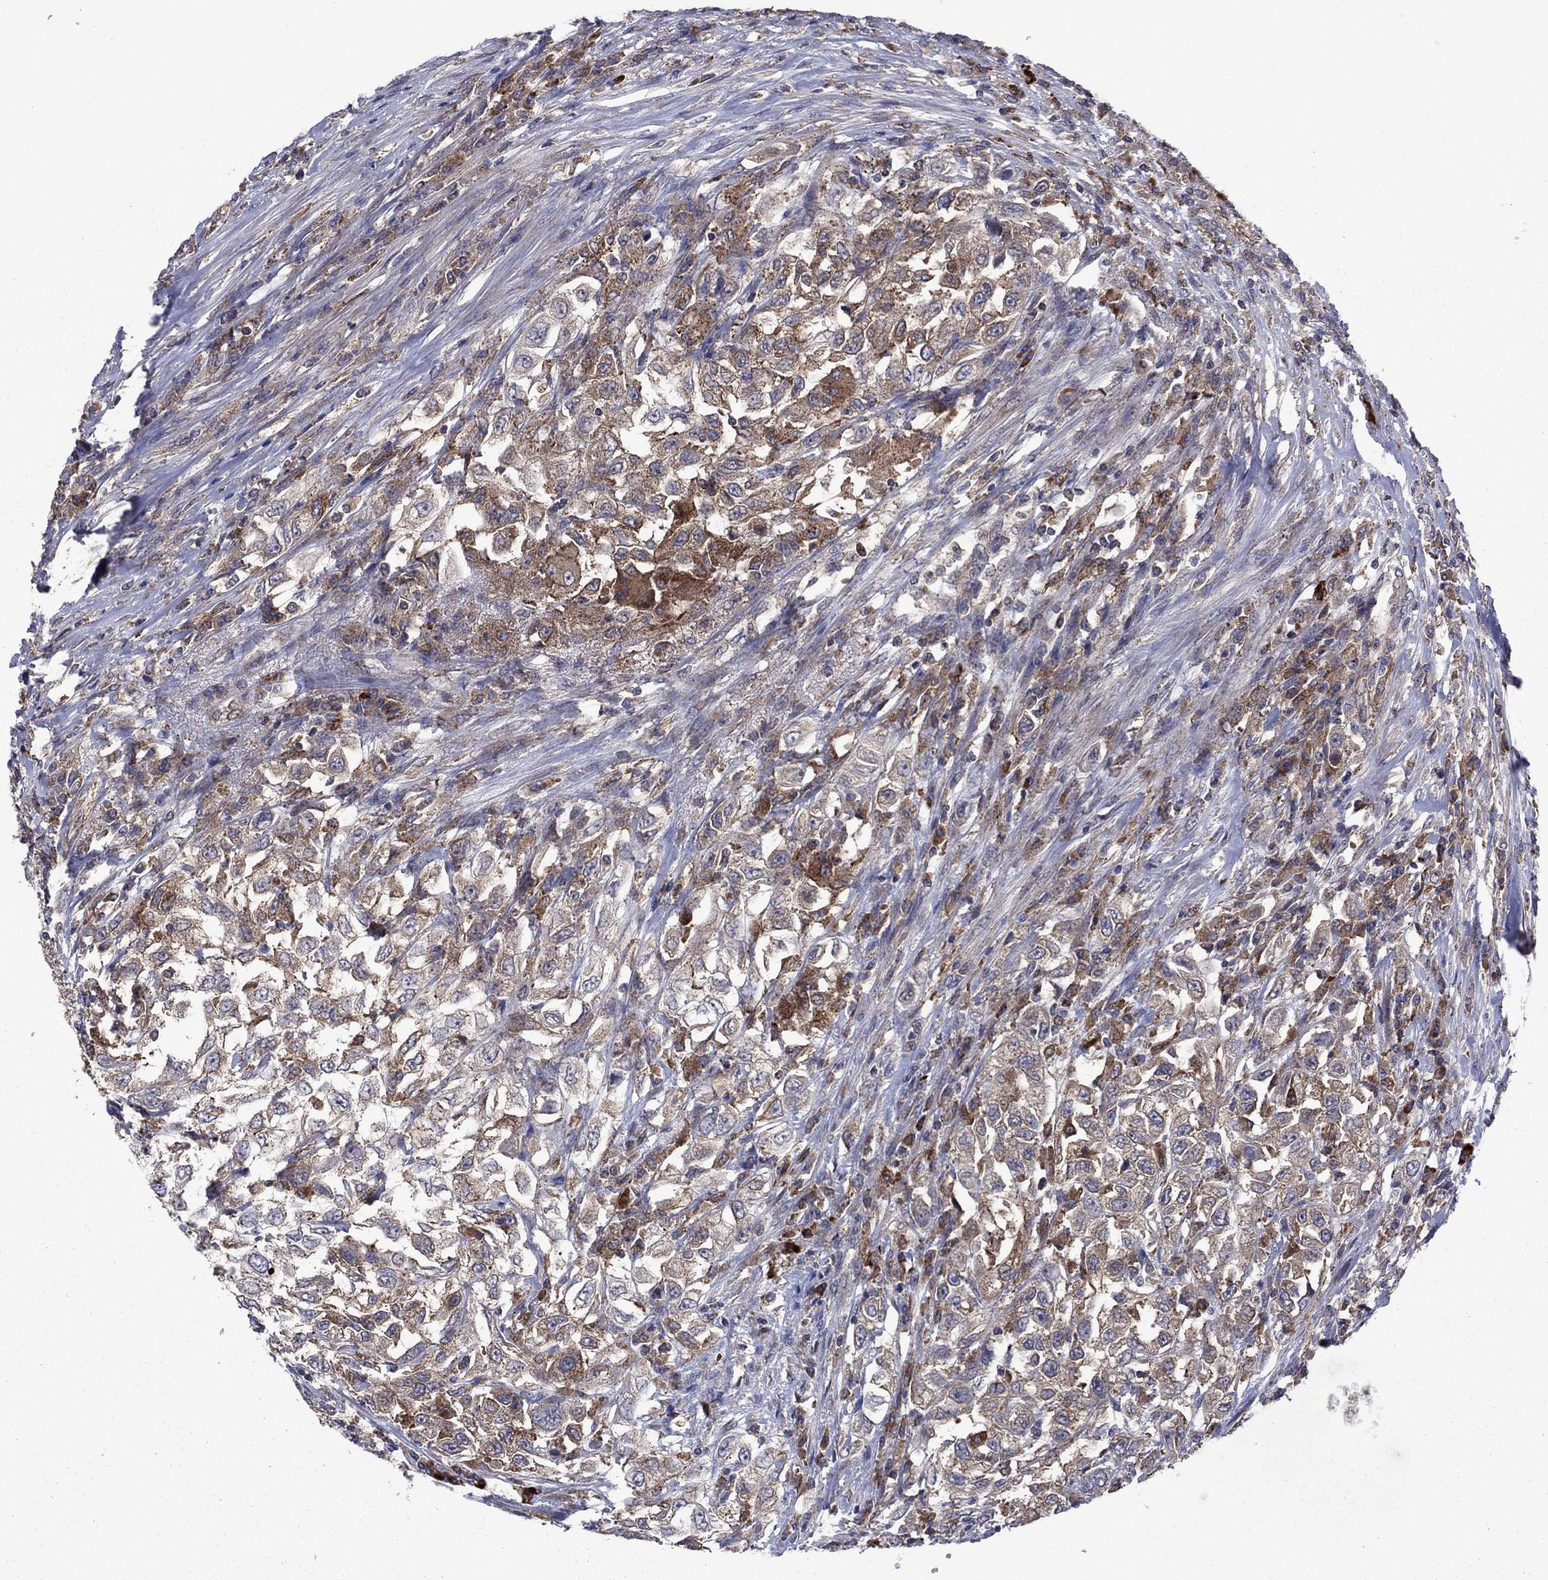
{"staining": {"intensity": "moderate", "quantity": "25%-75%", "location": "cytoplasmic/membranous"}, "tissue": "urothelial cancer", "cell_type": "Tumor cells", "image_type": "cancer", "snomed": [{"axis": "morphology", "description": "Urothelial carcinoma, High grade"}, {"axis": "topography", "description": "Urinary bladder"}], "caption": "Protein staining of urothelial cancer tissue demonstrates moderate cytoplasmic/membranous positivity in about 25%-75% of tumor cells.", "gene": "MEA1", "patient": {"sex": "female", "age": 56}}